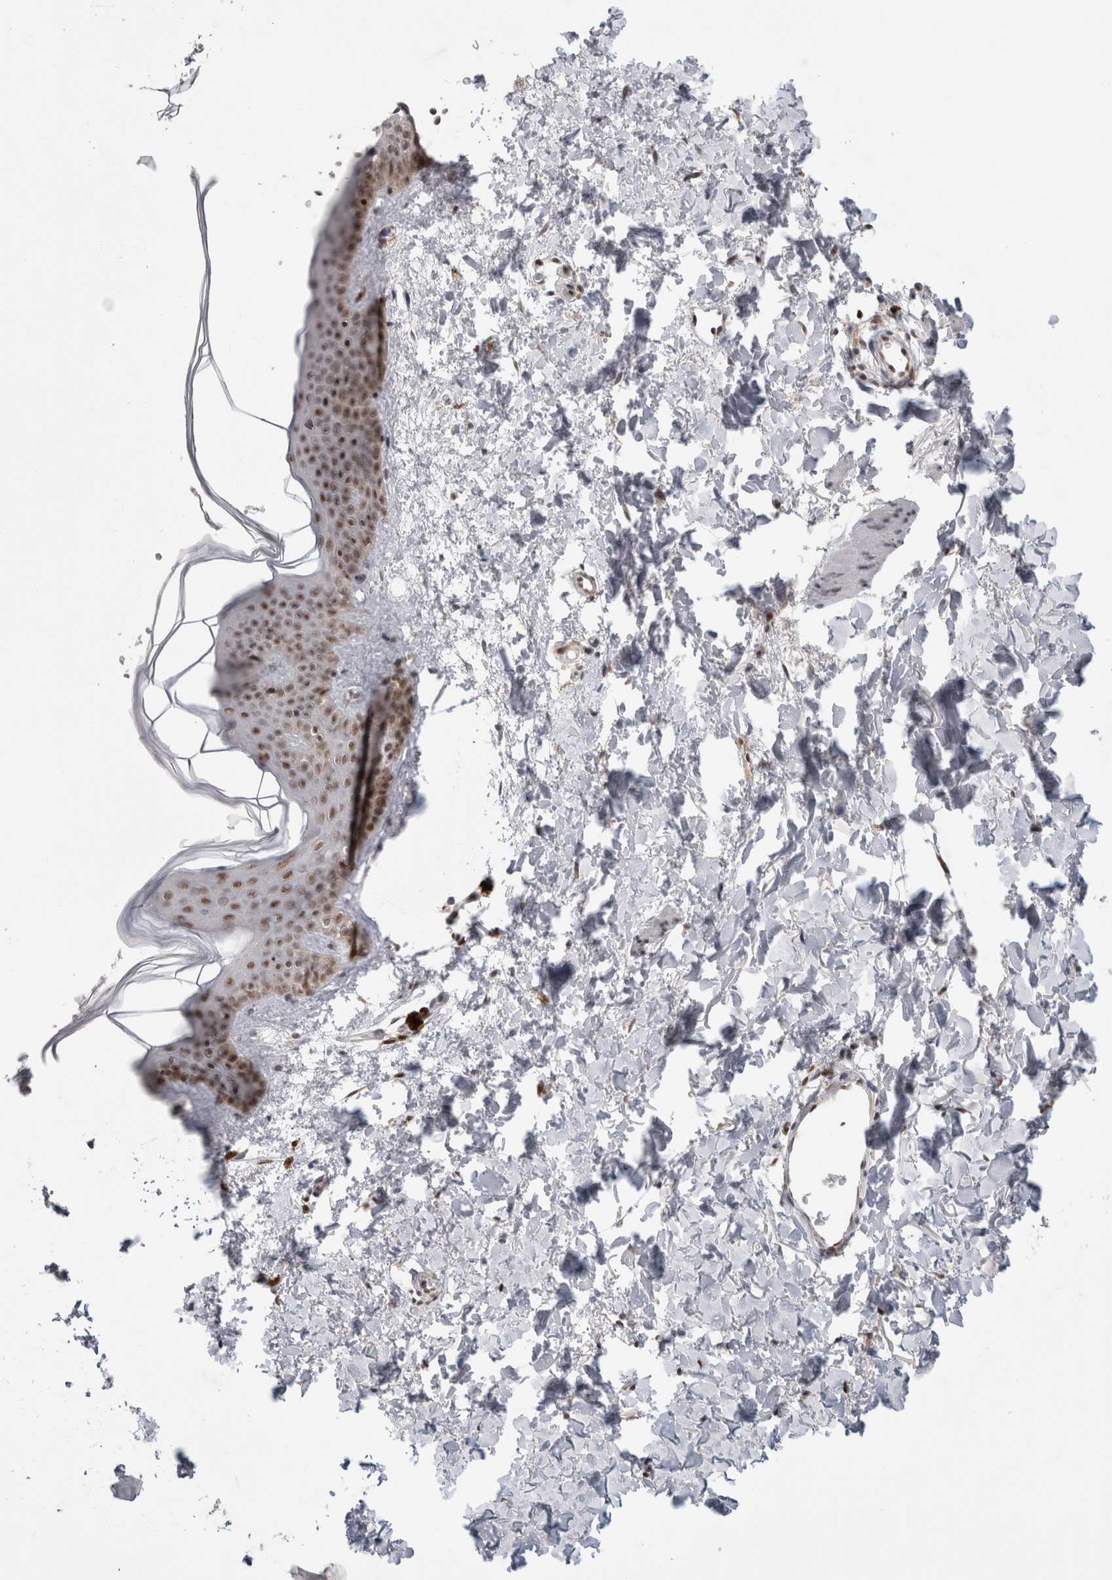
{"staining": {"intensity": "negative", "quantity": "none", "location": "none"}, "tissue": "skin", "cell_type": "Fibroblasts", "image_type": "normal", "snomed": [{"axis": "morphology", "description": "Normal tissue, NOS"}, {"axis": "topography", "description": "Skin"}], "caption": "An image of skin stained for a protein exhibits no brown staining in fibroblasts. (Stains: DAB (3,3'-diaminobenzidine) immunohistochemistry (IHC) with hematoxylin counter stain, Microscopy: brightfield microscopy at high magnification).", "gene": "SRARP", "patient": {"sex": "female", "age": 46}}